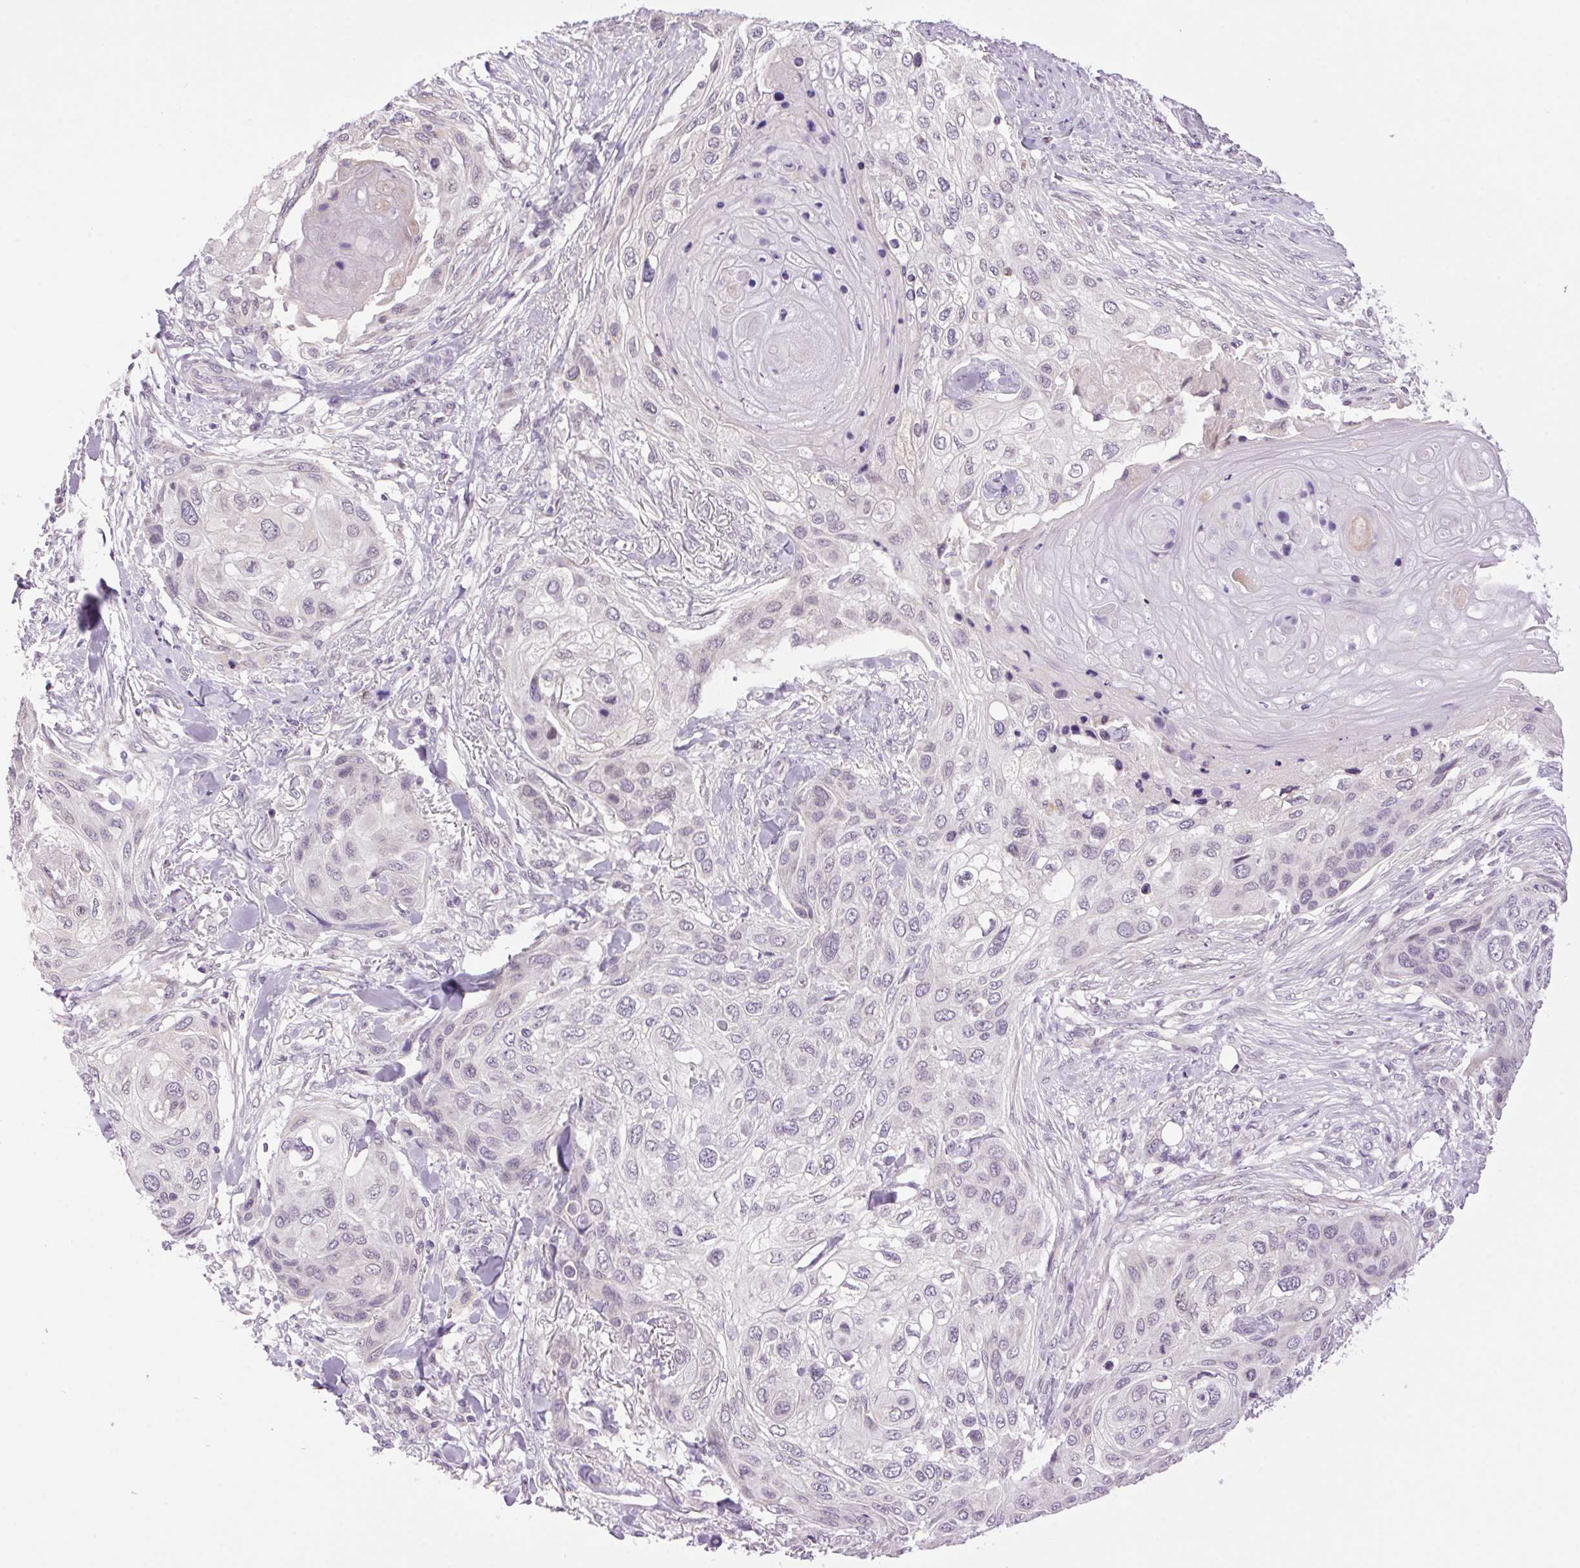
{"staining": {"intensity": "negative", "quantity": "none", "location": "none"}, "tissue": "skin cancer", "cell_type": "Tumor cells", "image_type": "cancer", "snomed": [{"axis": "morphology", "description": "Squamous cell carcinoma, NOS"}, {"axis": "topography", "description": "Skin"}], "caption": "A high-resolution photomicrograph shows immunohistochemistry staining of squamous cell carcinoma (skin), which reveals no significant positivity in tumor cells. (Immunohistochemistry (ihc), brightfield microscopy, high magnification).", "gene": "SMIM13", "patient": {"sex": "female", "age": 87}}